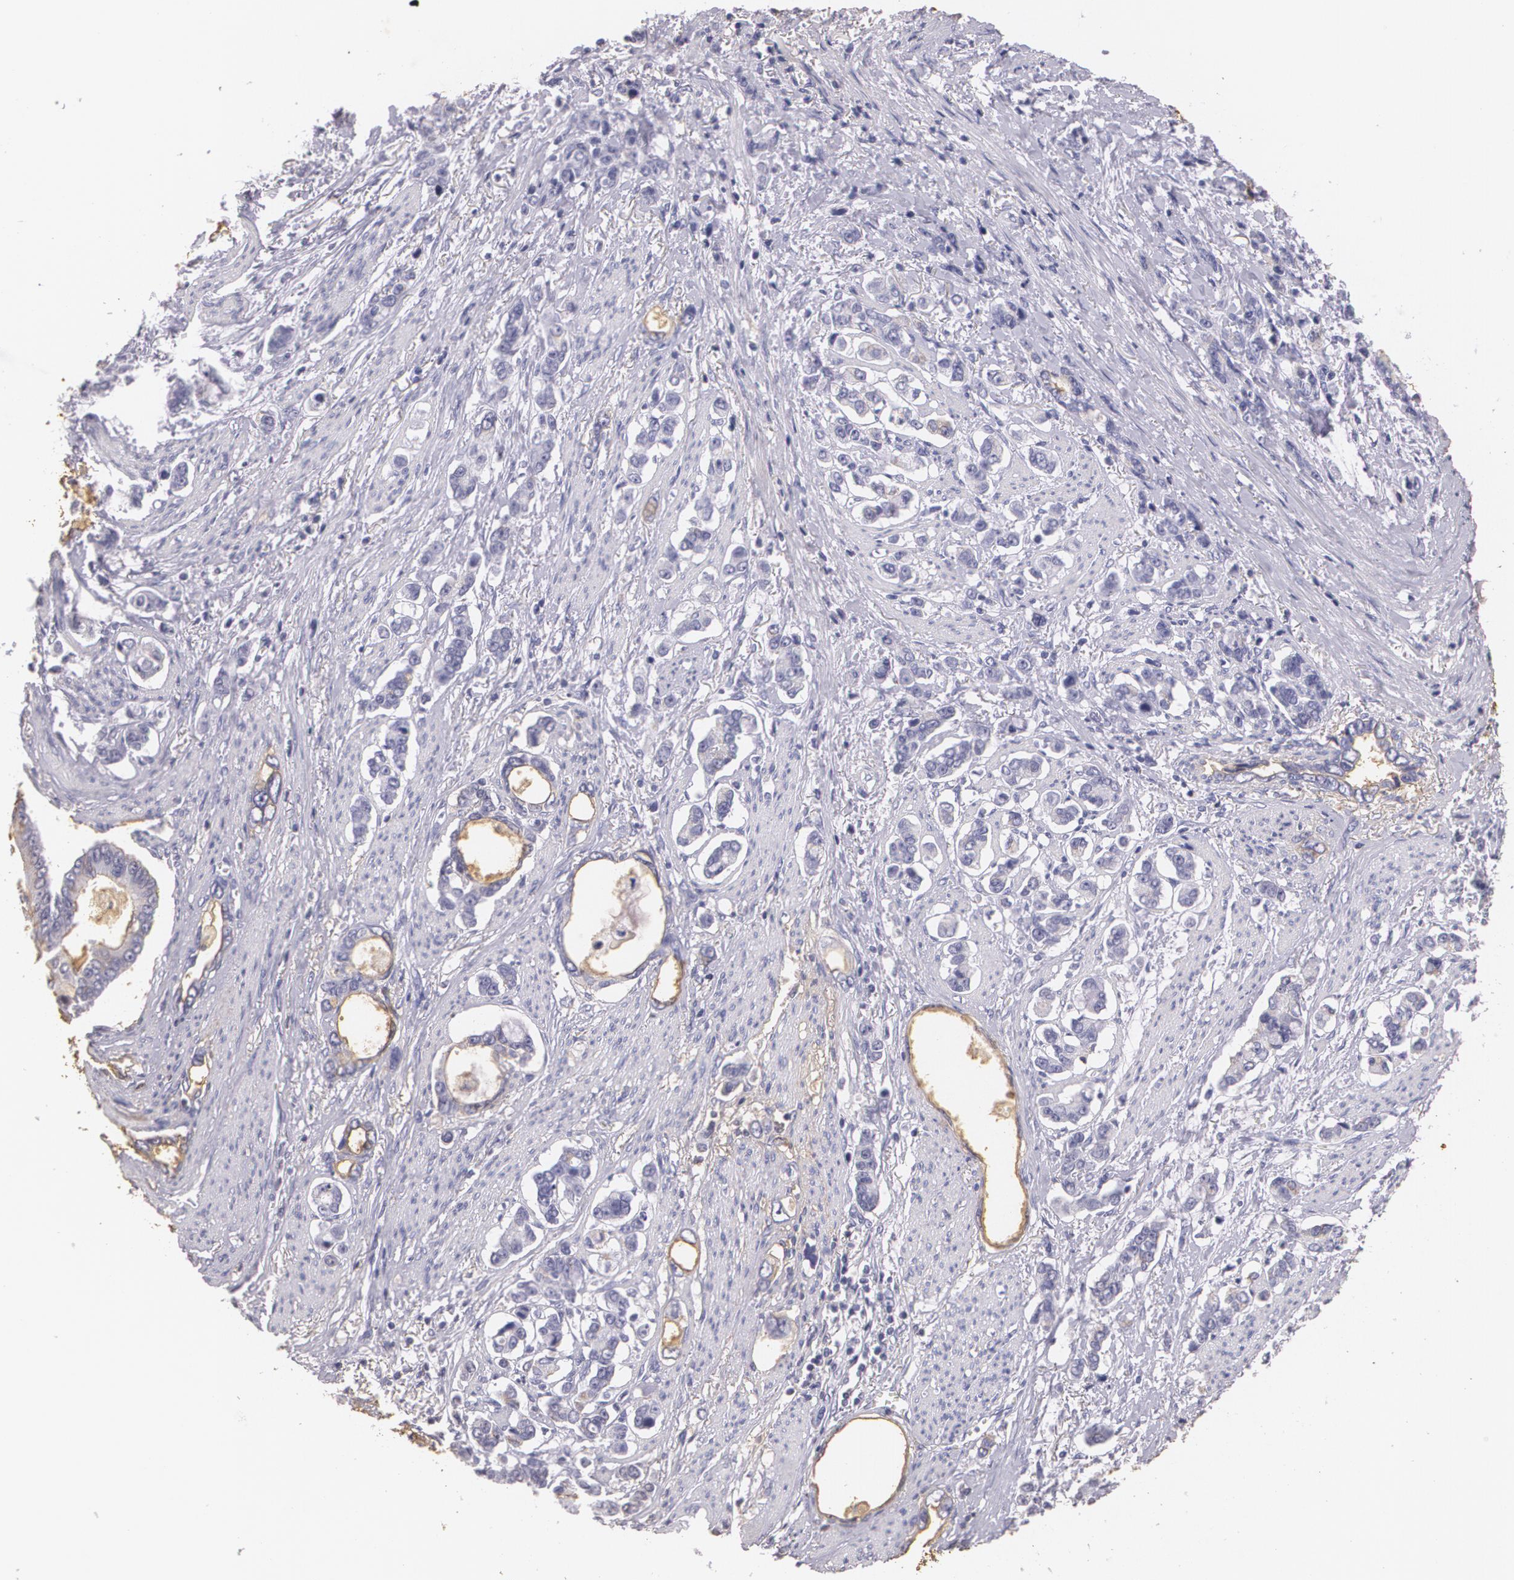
{"staining": {"intensity": "negative", "quantity": "none", "location": "none"}, "tissue": "stomach cancer", "cell_type": "Tumor cells", "image_type": "cancer", "snomed": [{"axis": "morphology", "description": "Adenocarcinoma, NOS"}, {"axis": "topography", "description": "Stomach"}], "caption": "There is no significant expression in tumor cells of stomach cancer.", "gene": "DLG4", "patient": {"sex": "male", "age": 78}}